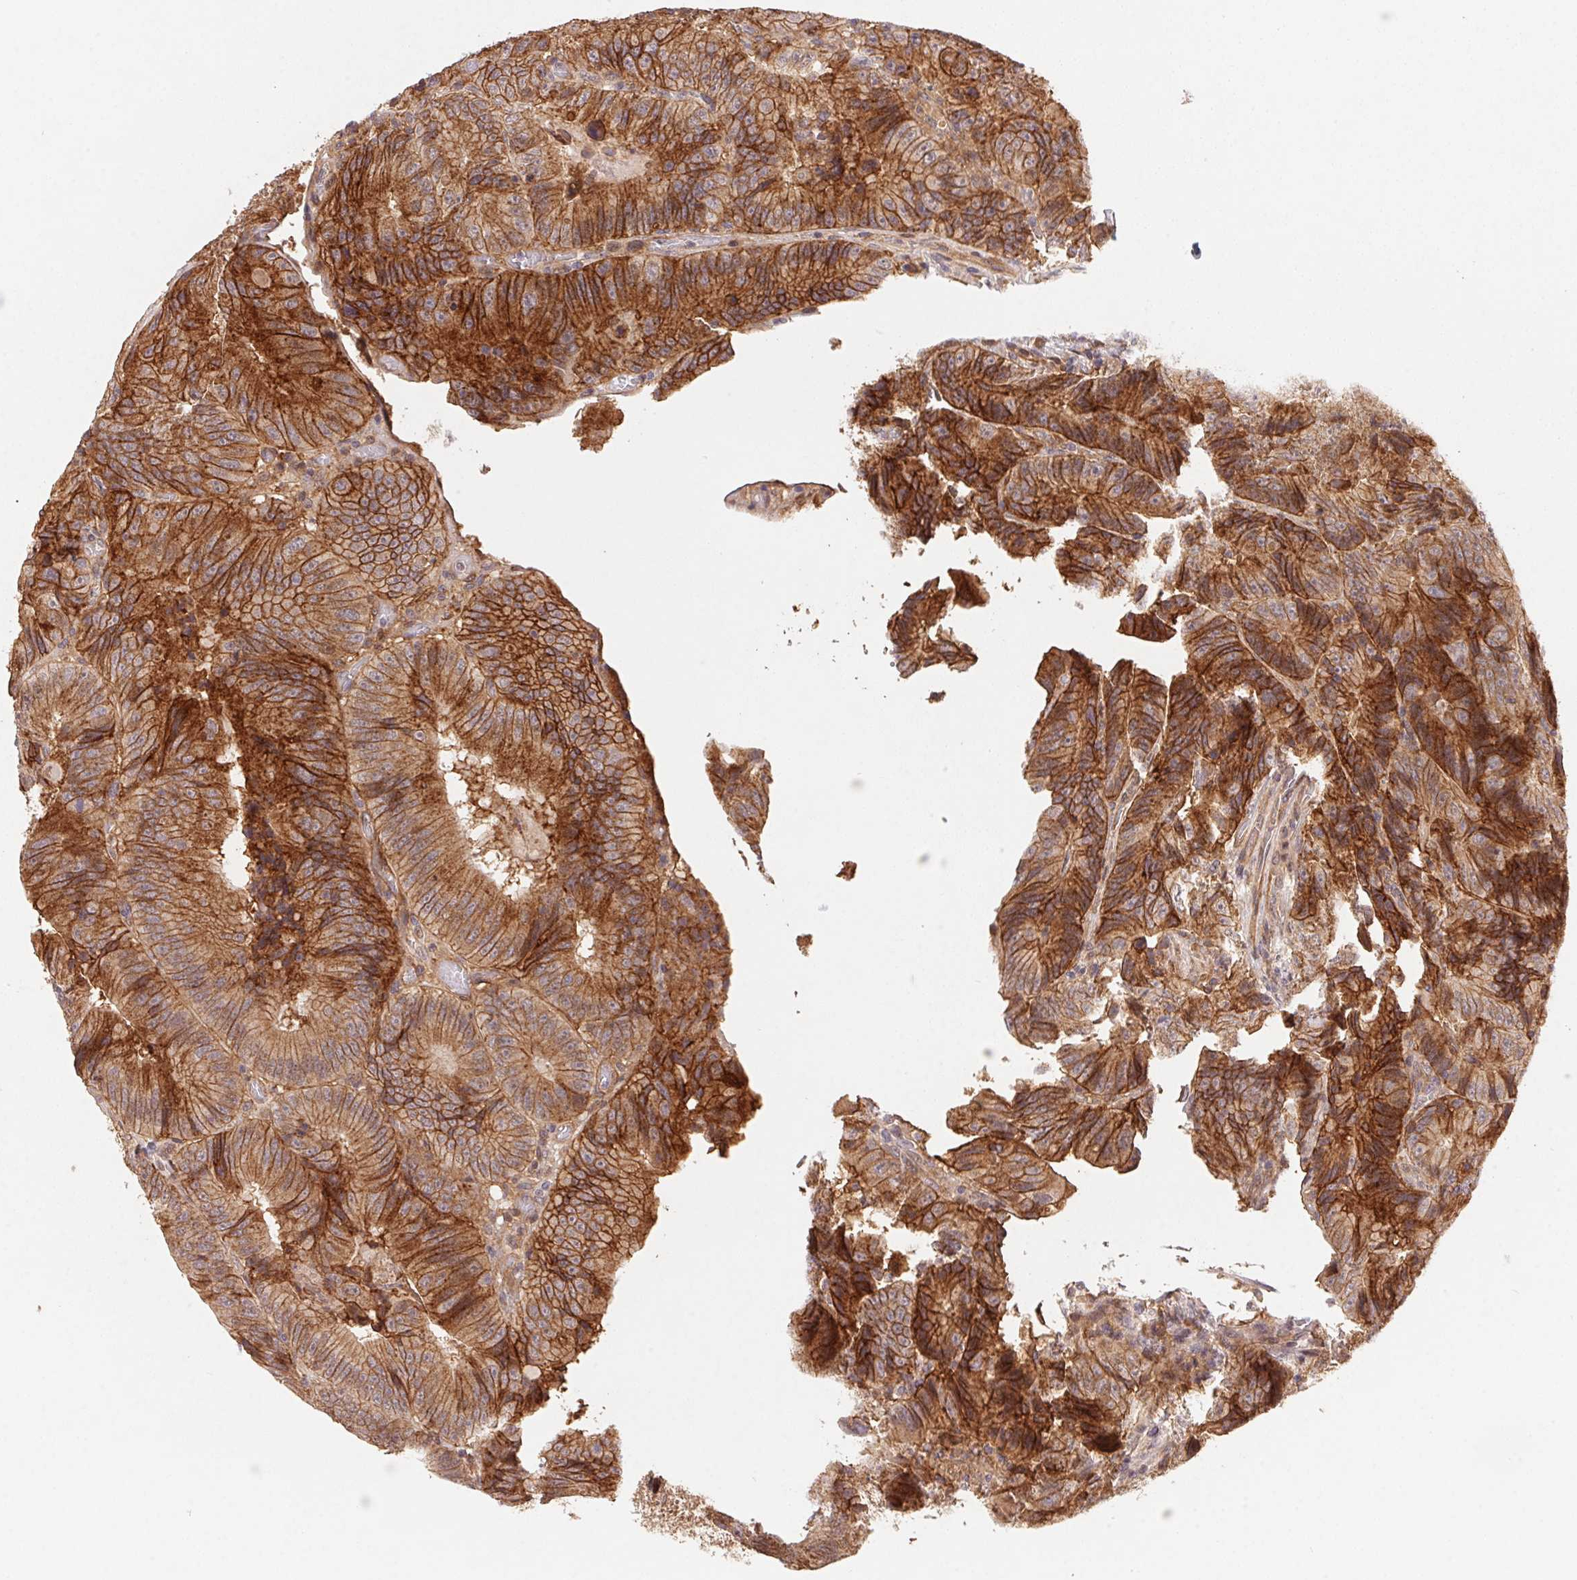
{"staining": {"intensity": "moderate", "quantity": ">75%", "location": "cytoplasmic/membranous"}, "tissue": "colorectal cancer", "cell_type": "Tumor cells", "image_type": "cancer", "snomed": [{"axis": "morphology", "description": "Adenocarcinoma, NOS"}, {"axis": "topography", "description": "Colon"}], "caption": "There is medium levels of moderate cytoplasmic/membranous staining in tumor cells of colorectal cancer, as demonstrated by immunohistochemical staining (brown color).", "gene": "SLC52A2", "patient": {"sex": "female", "age": 86}}